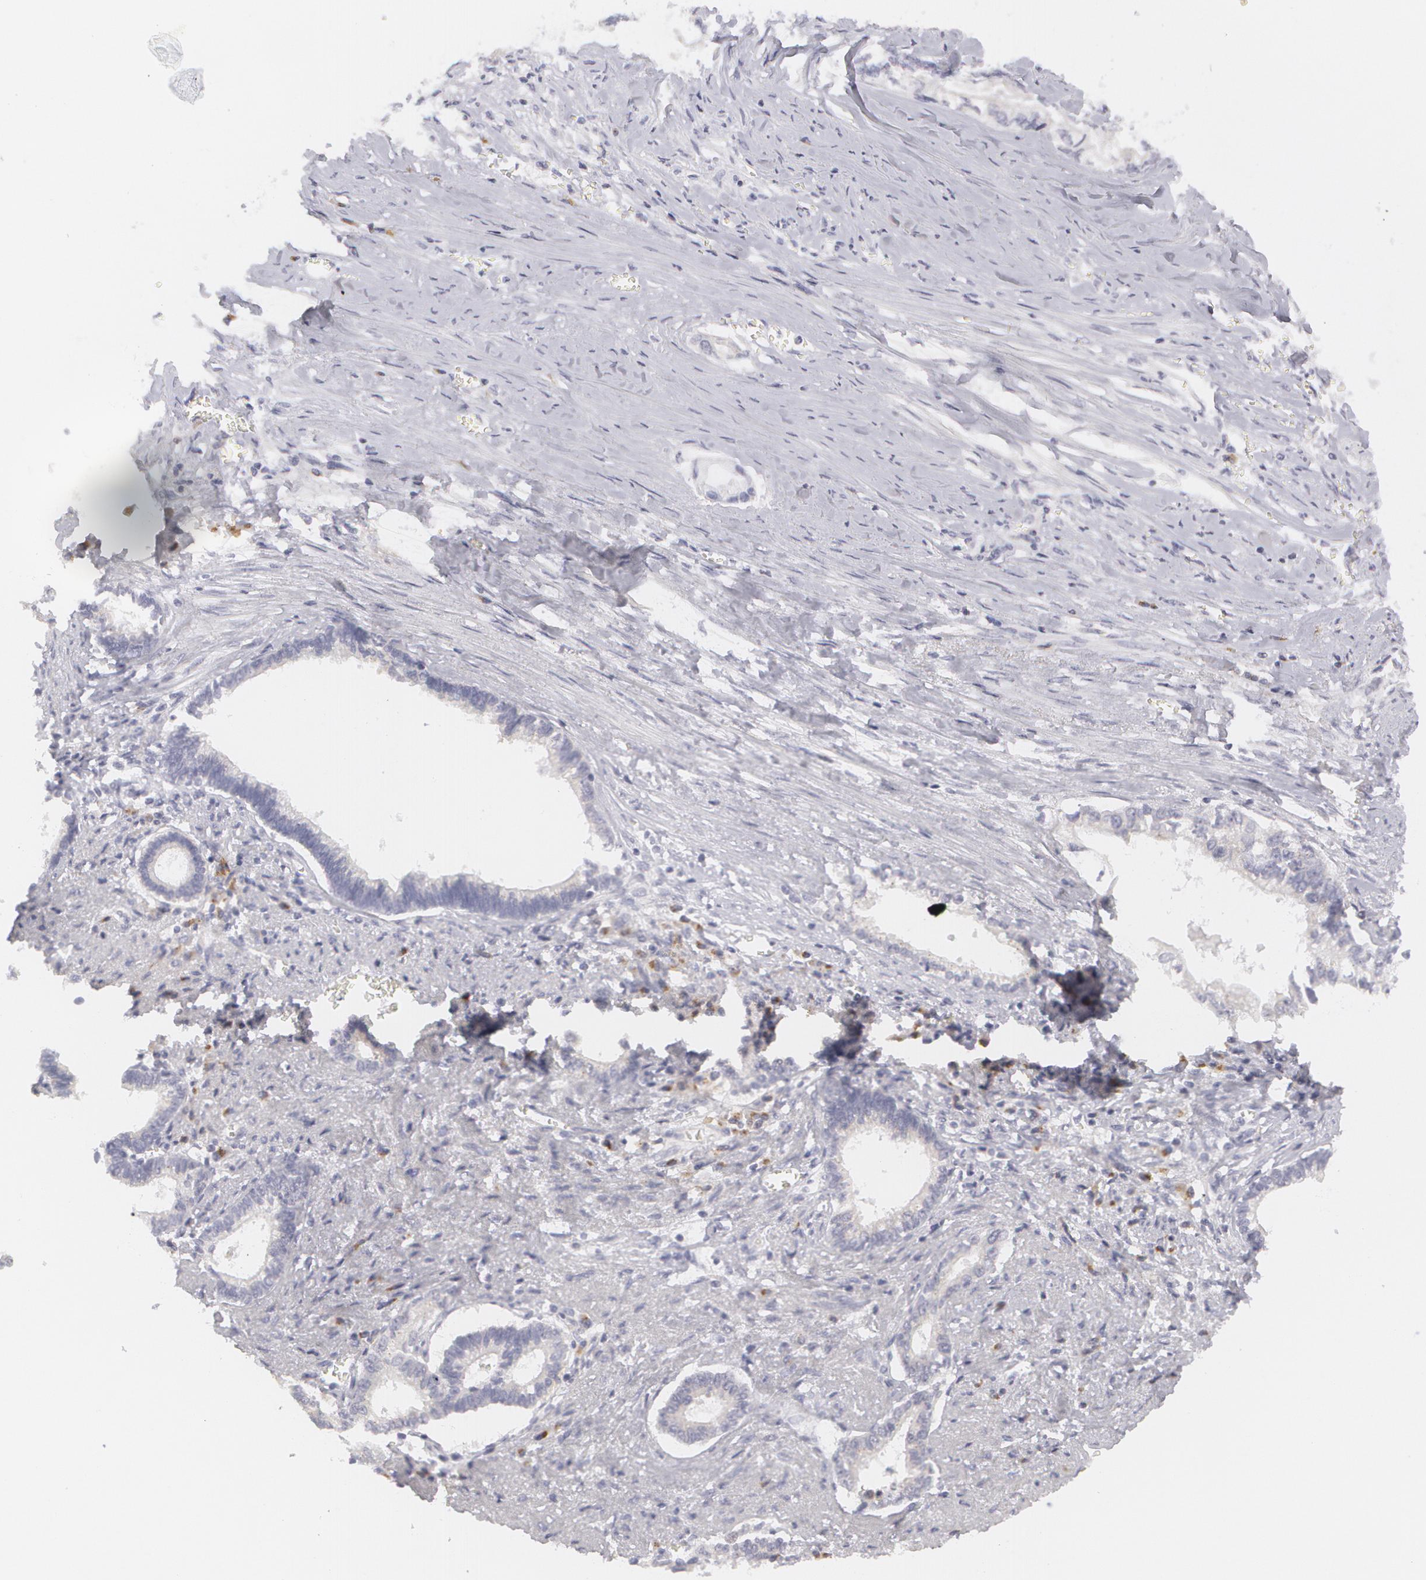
{"staining": {"intensity": "negative", "quantity": "none", "location": "none"}, "tissue": "liver cancer", "cell_type": "Tumor cells", "image_type": "cancer", "snomed": [{"axis": "morphology", "description": "Cholangiocarcinoma"}, {"axis": "topography", "description": "Liver"}], "caption": "Human cholangiocarcinoma (liver) stained for a protein using immunohistochemistry displays no staining in tumor cells.", "gene": "MBNL3", "patient": {"sex": "male", "age": 57}}